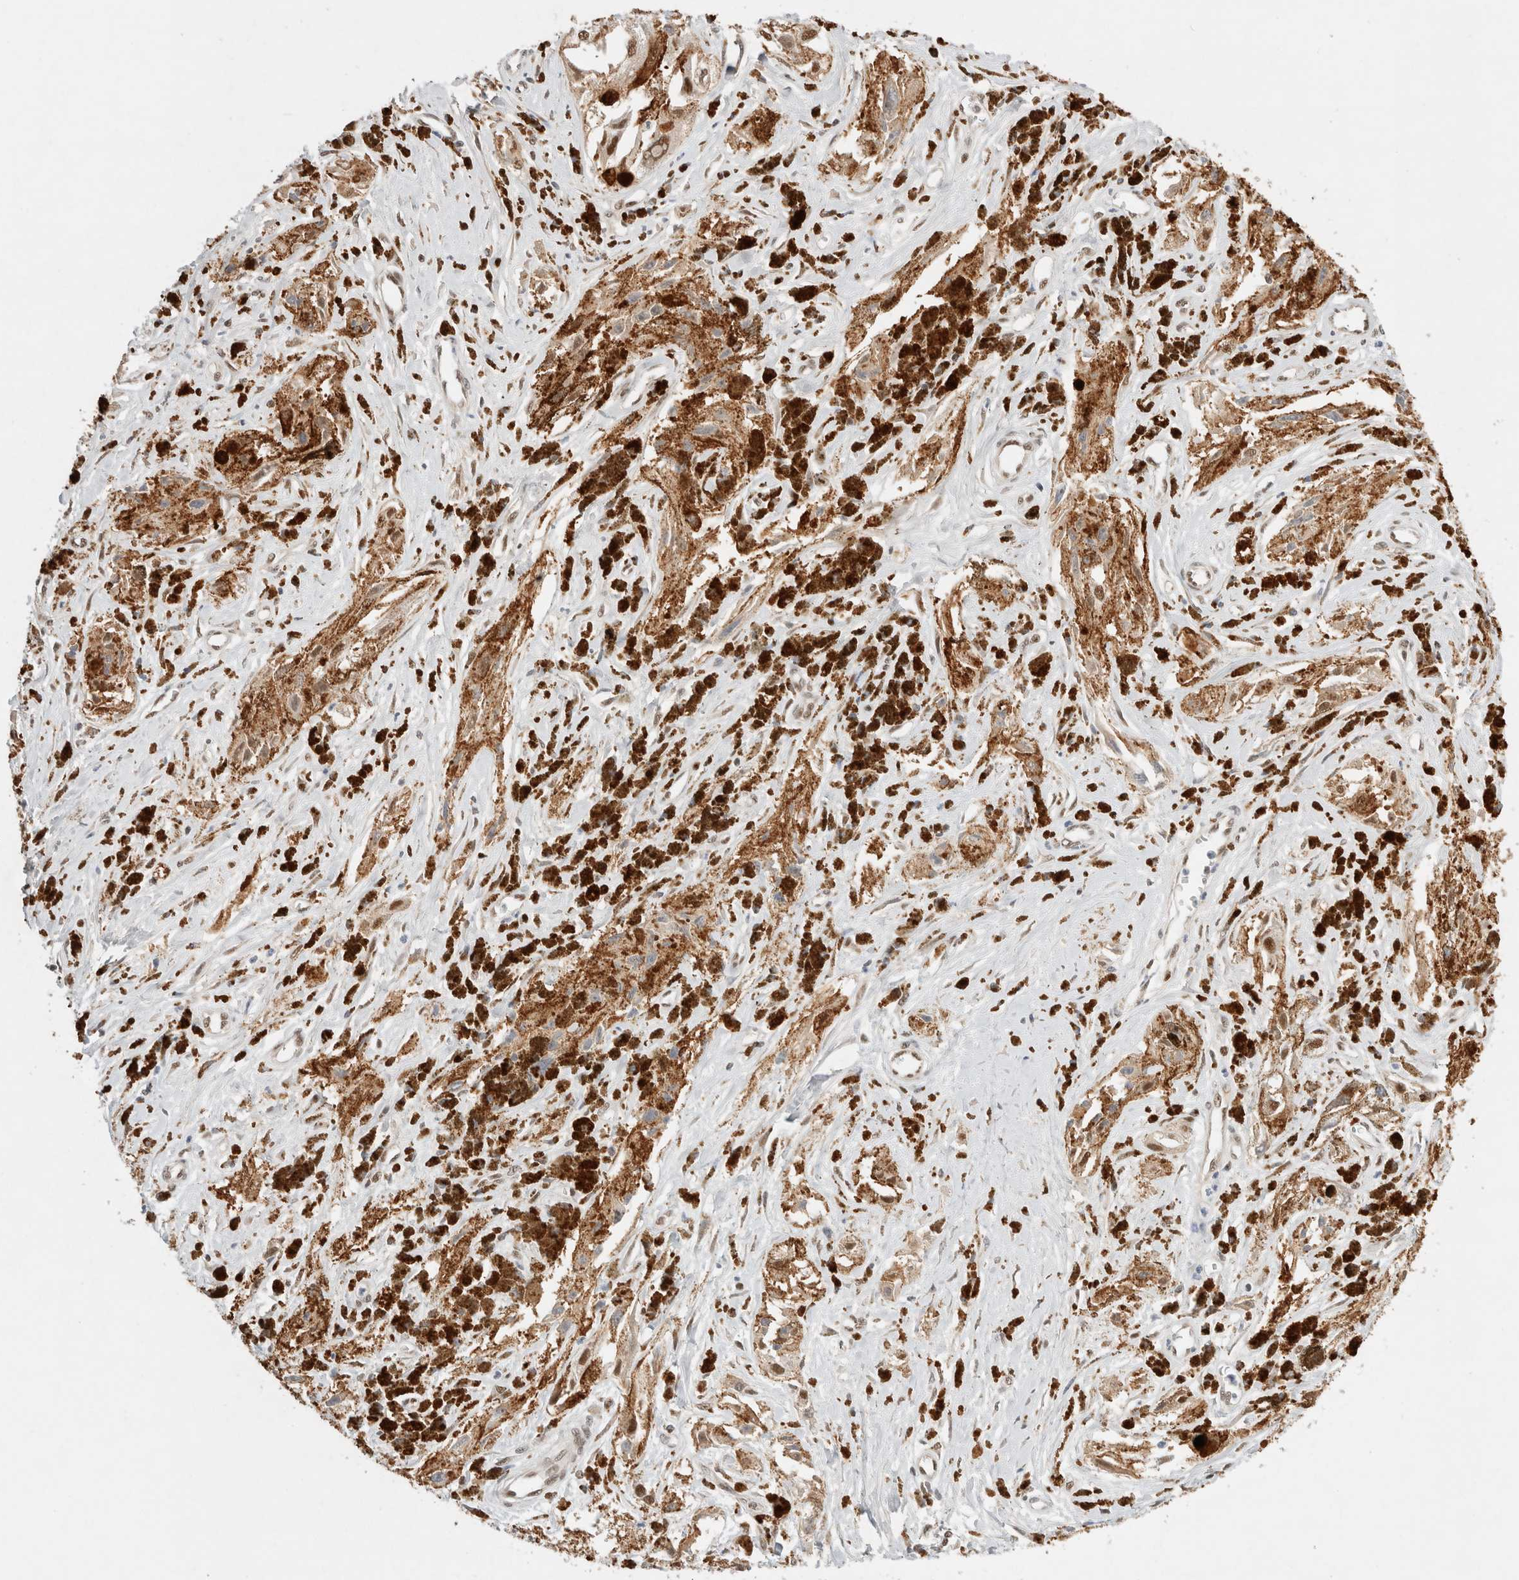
{"staining": {"intensity": "moderate", "quantity": ">75%", "location": "cytoplasmic/membranous"}, "tissue": "melanoma", "cell_type": "Tumor cells", "image_type": "cancer", "snomed": [{"axis": "morphology", "description": "Malignant melanoma, NOS"}, {"axis": "topography", "description": "Skin"}], "caption": "Melanoma stained with a protein marker displays moderate staining in tumor cells.", "gene": "GTF2I", "patient": {"sex": "male", "age": 88}}